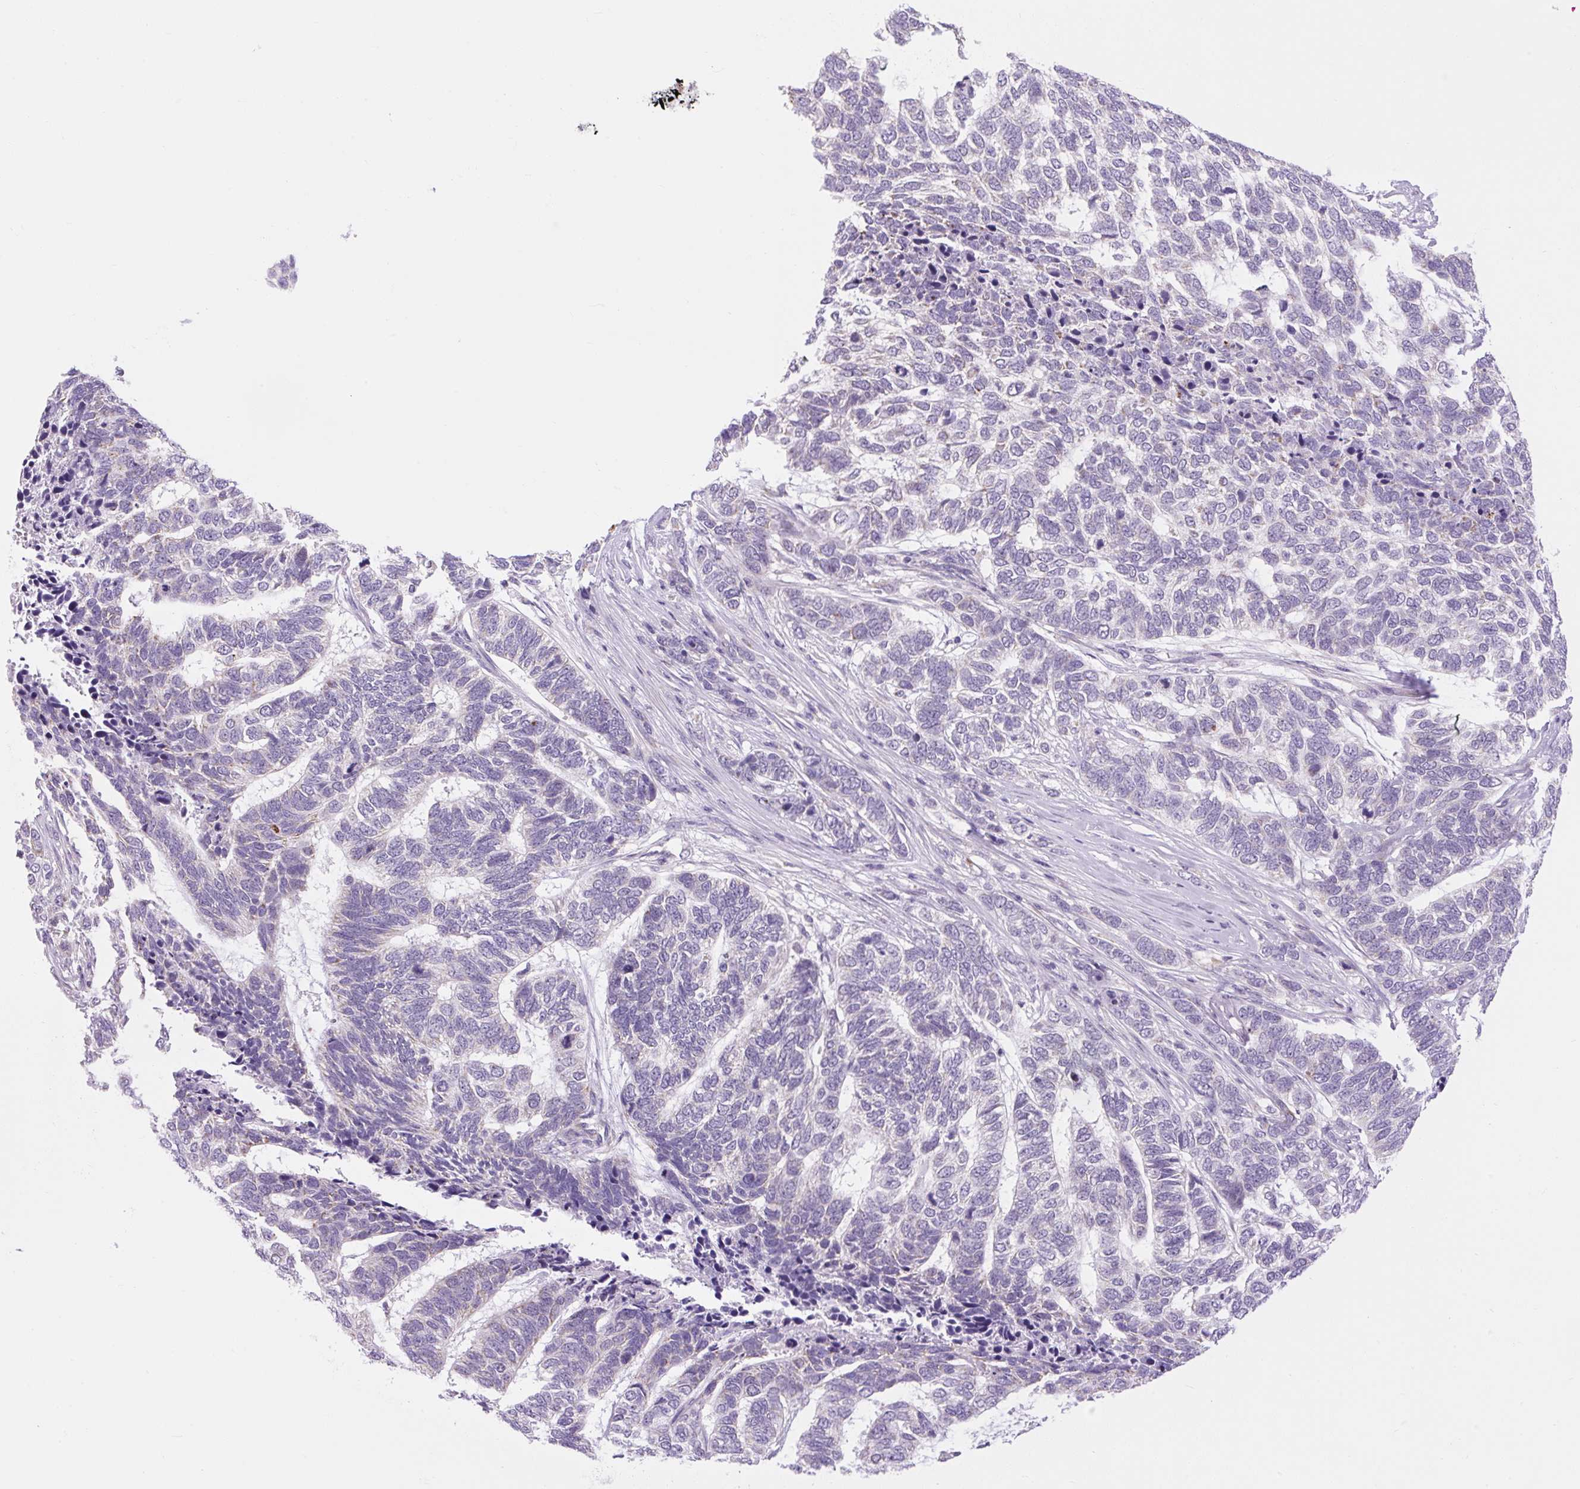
{"staining": {"intensity": "weak", "quantity": "<25%", "location": "cytoplasmic/membranous"}, "tissue": "skin cancer", "cell_type": "Tumor cells", "image_type": "cancer", "snomed": [{"axis": "morphology", "description": "Basal cell carcinoma"}, {"axis": "topography", "description": "Skin"}], "caption": "DAB (3,3'-diaminobenzidine) immunohistochemical staining of skin cancer exhibits no significant expression in tumor cells.", "gene": "RNASE10", "patient": {"sex": "female", "age": 65}}